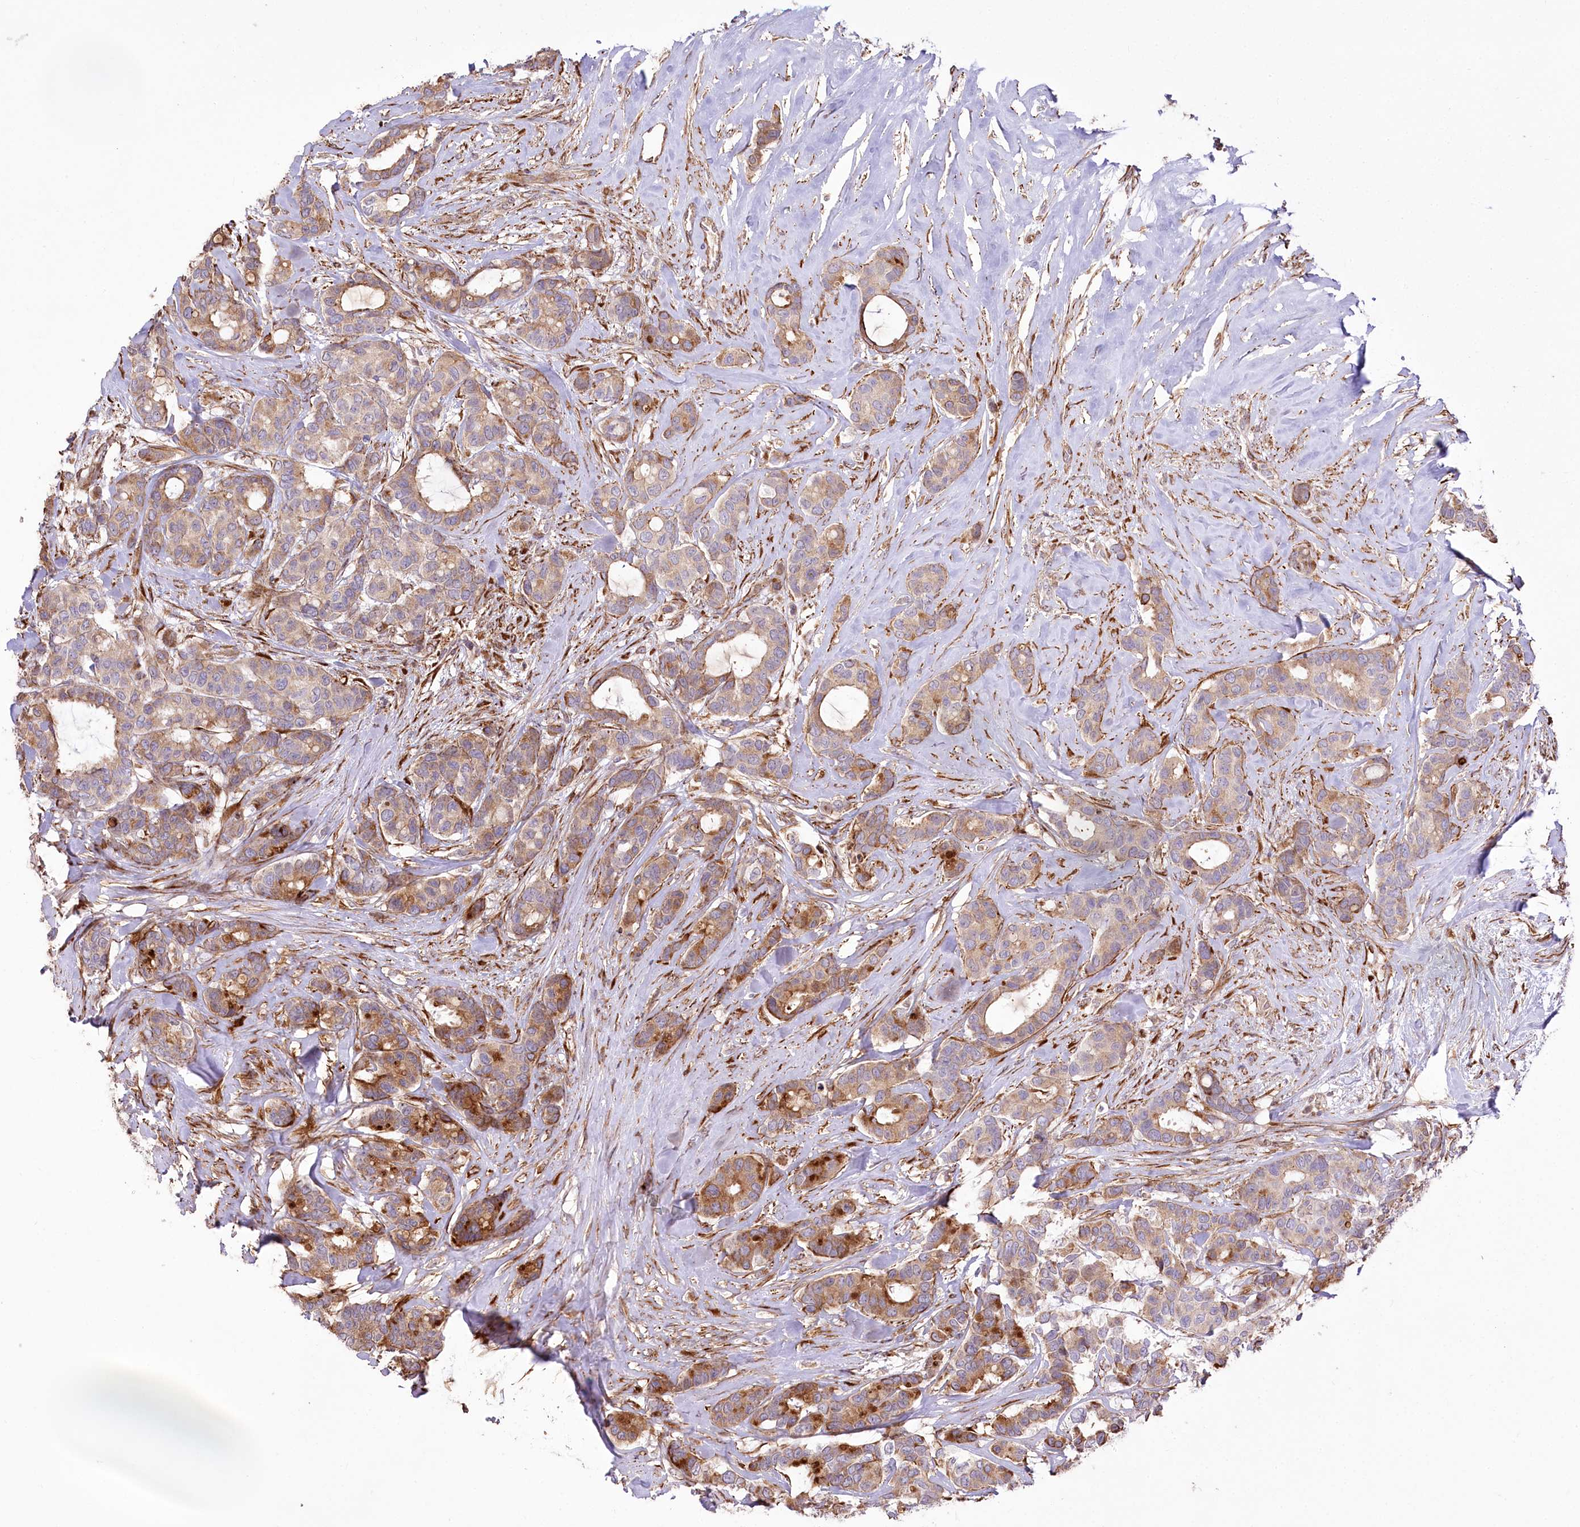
{"staining": {"intensity": "moderate", "quantity": "25%-75%", "location": "cytoplasmic/membranous"}, "tissue": "breast cancer", "cell_type": "Tumor cells", "image_type": "cancer", "snomed": [{"axis": "morphology", "description": "Duct carcinoma"}, {"axis": "topography", "description": "Breast"}], "caption": "Brown immunohistochemical staining in human breast cancer (infiltrating ductal carcinoma) exhibits moderate cytoplasmic/membranous positivity in about 25%-75% of tumor cells.", "gene": "RNF24", "patient": {"sex": "female", "age": 87}}